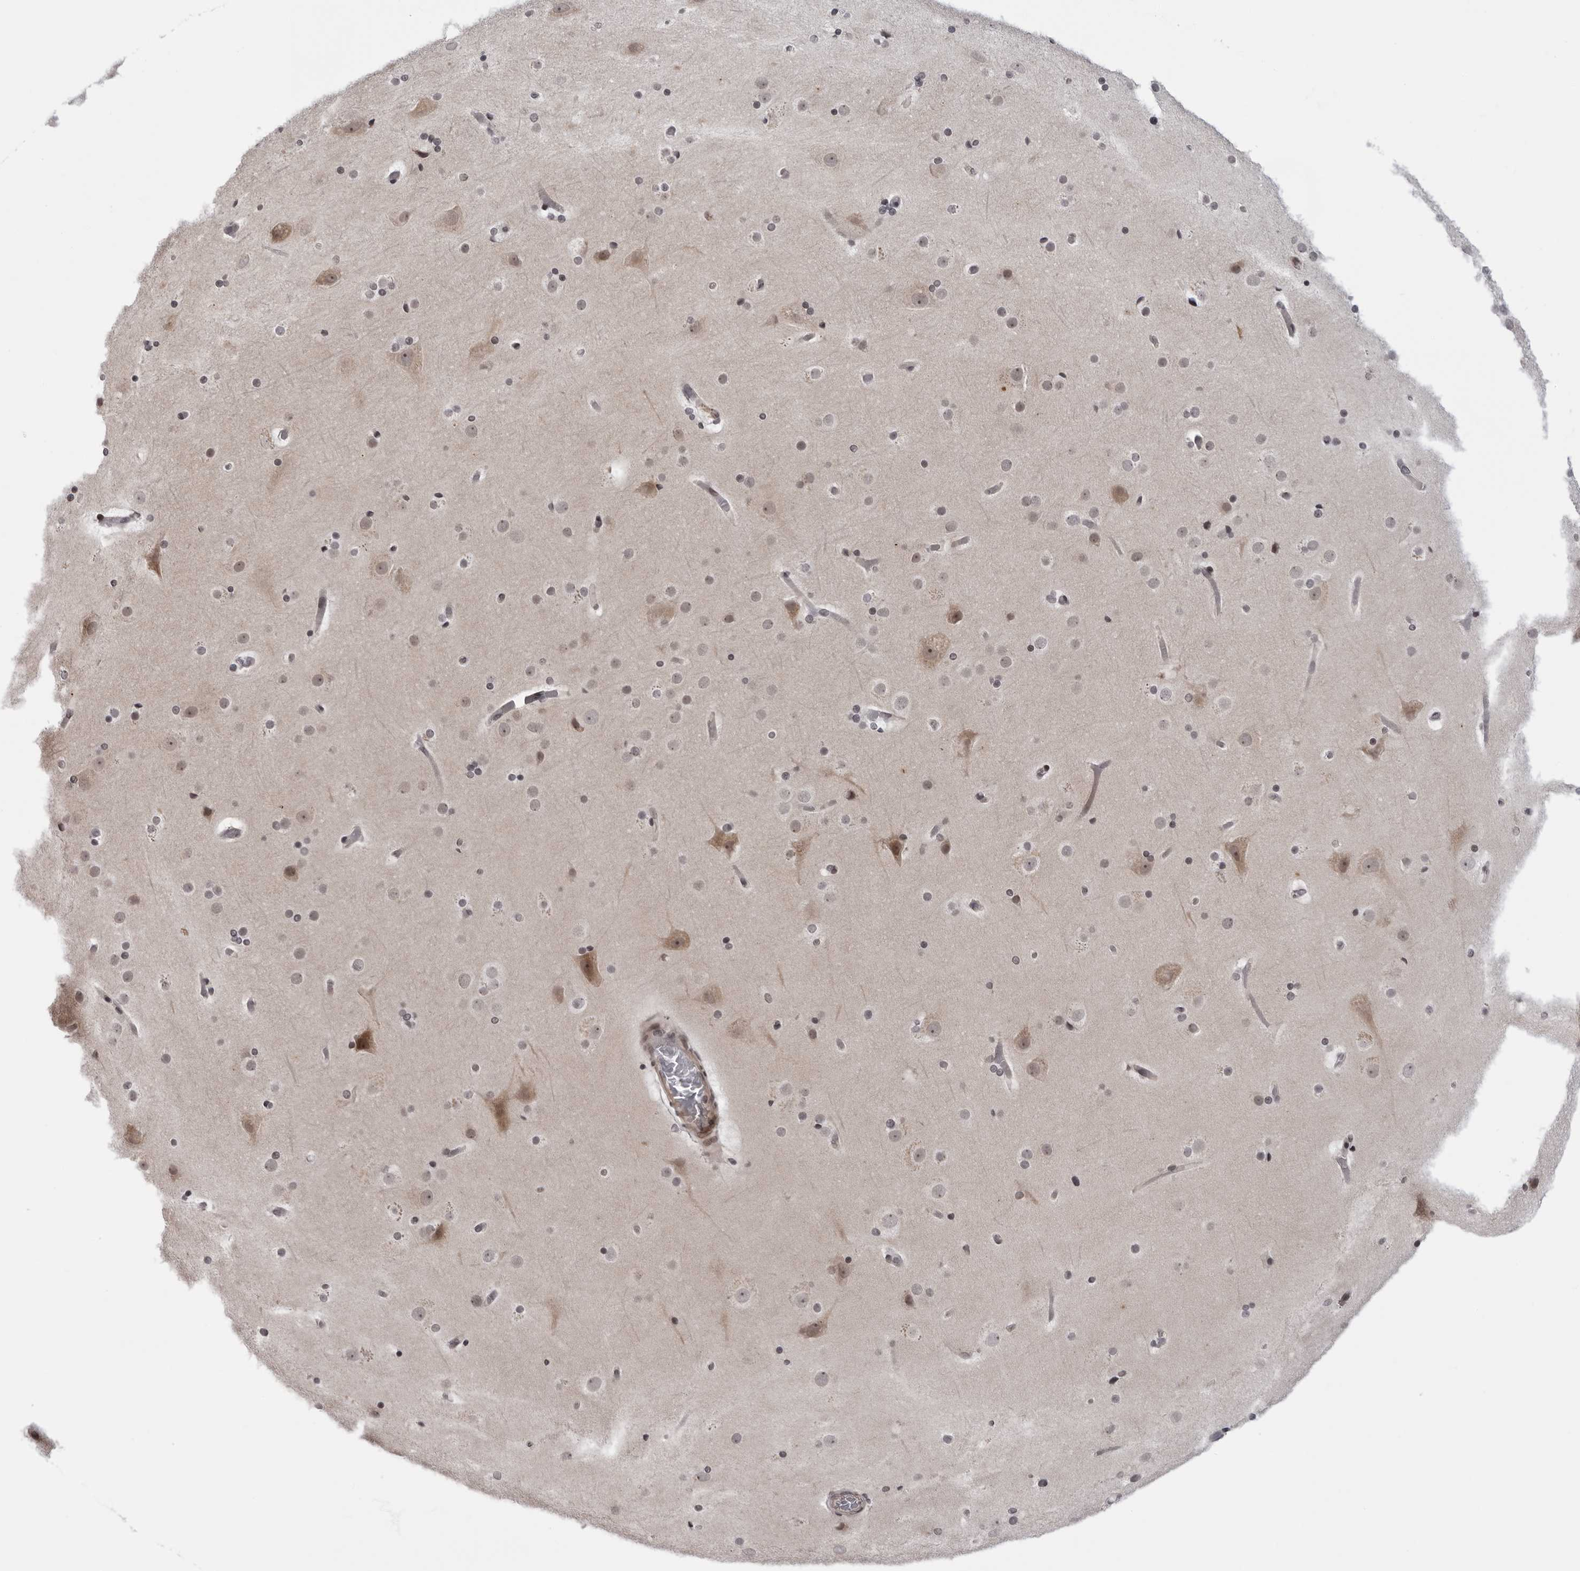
{"staining": {"intensity": "weak", "quantity": ">75%", "location": "nuclear"}, "tissue": "cerebral cortex", "cell_type": "Endothelial cells", "image_type": "normal", "snomed": [{"axis": "morphology", "description": "Normal tissue, NOS"}, {"axis": "topography", "description": "Cerebral cortex"}], "caption": "Immunohistochemical staining of benign cerebral cortex shows weak nuclear protein staining in approximately >75% of endothelial cells.", "gene": "GCSAML", "patient": {"sex": "male", "age": 57}}